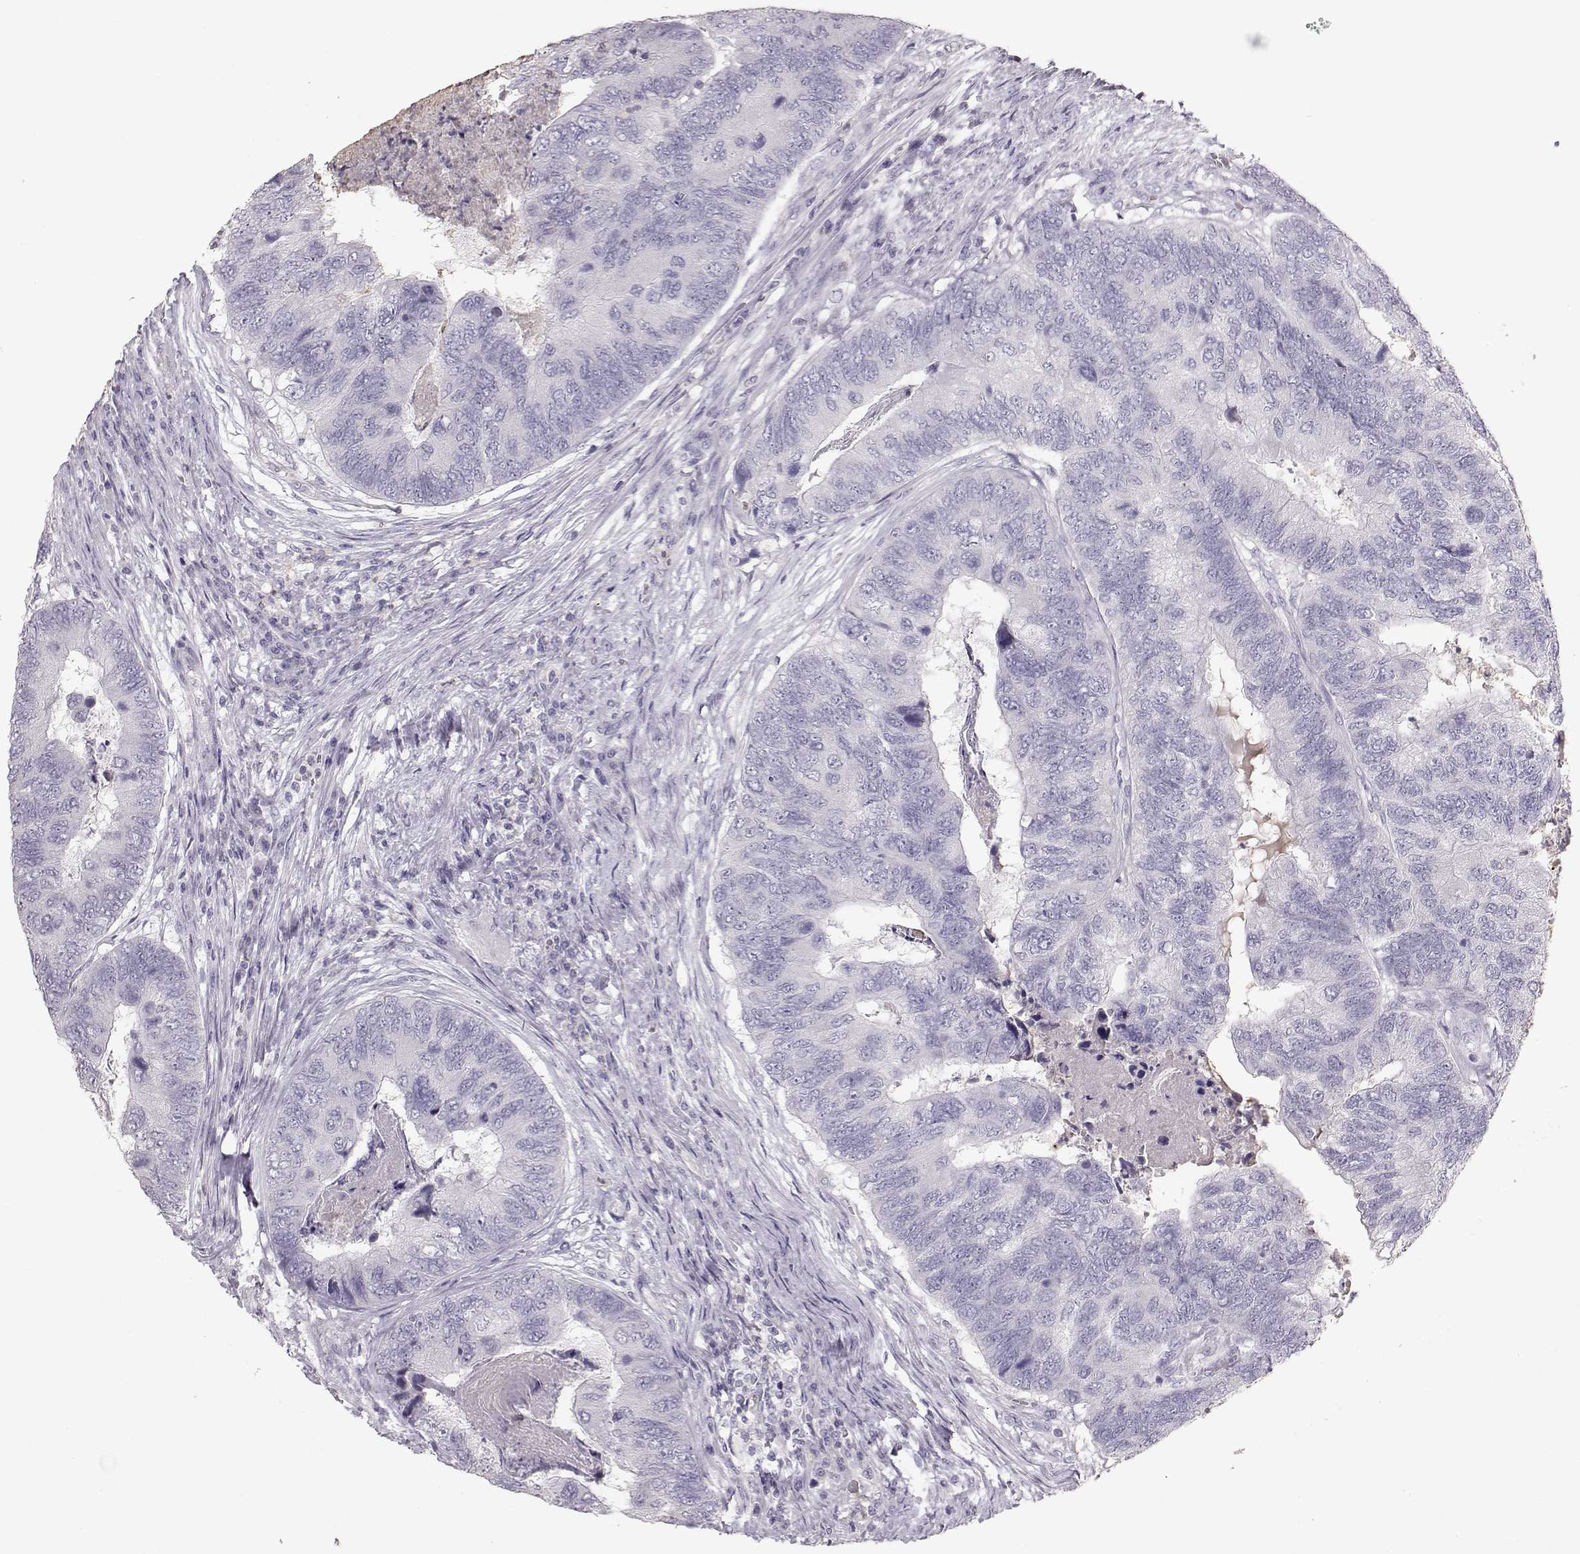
{"staining": {"intensity": "negative", "quantity": "none", "location": "none"}, "tissue": "colorectal cancer", "cell_type": "Tumor cells", "image_type": "cancer", "snomed": [{"axis": "morphology", "description": "Adenocarcinoma, NOS"}, {"axis": "topography", "description": "Colon"}], "caption": "IHC histopathology image of human colorectal cancer (adenocarcinoma) stained for a protein (brown), which displays no expression in tumor cells. The staining is performed using DAB (3,3'-diaminobenzidine) brown chromogen with nuclei counter-stained in using hematoxylin.", "gene": "POU1F1", "patient": {"sex": "female", "age": 67}}